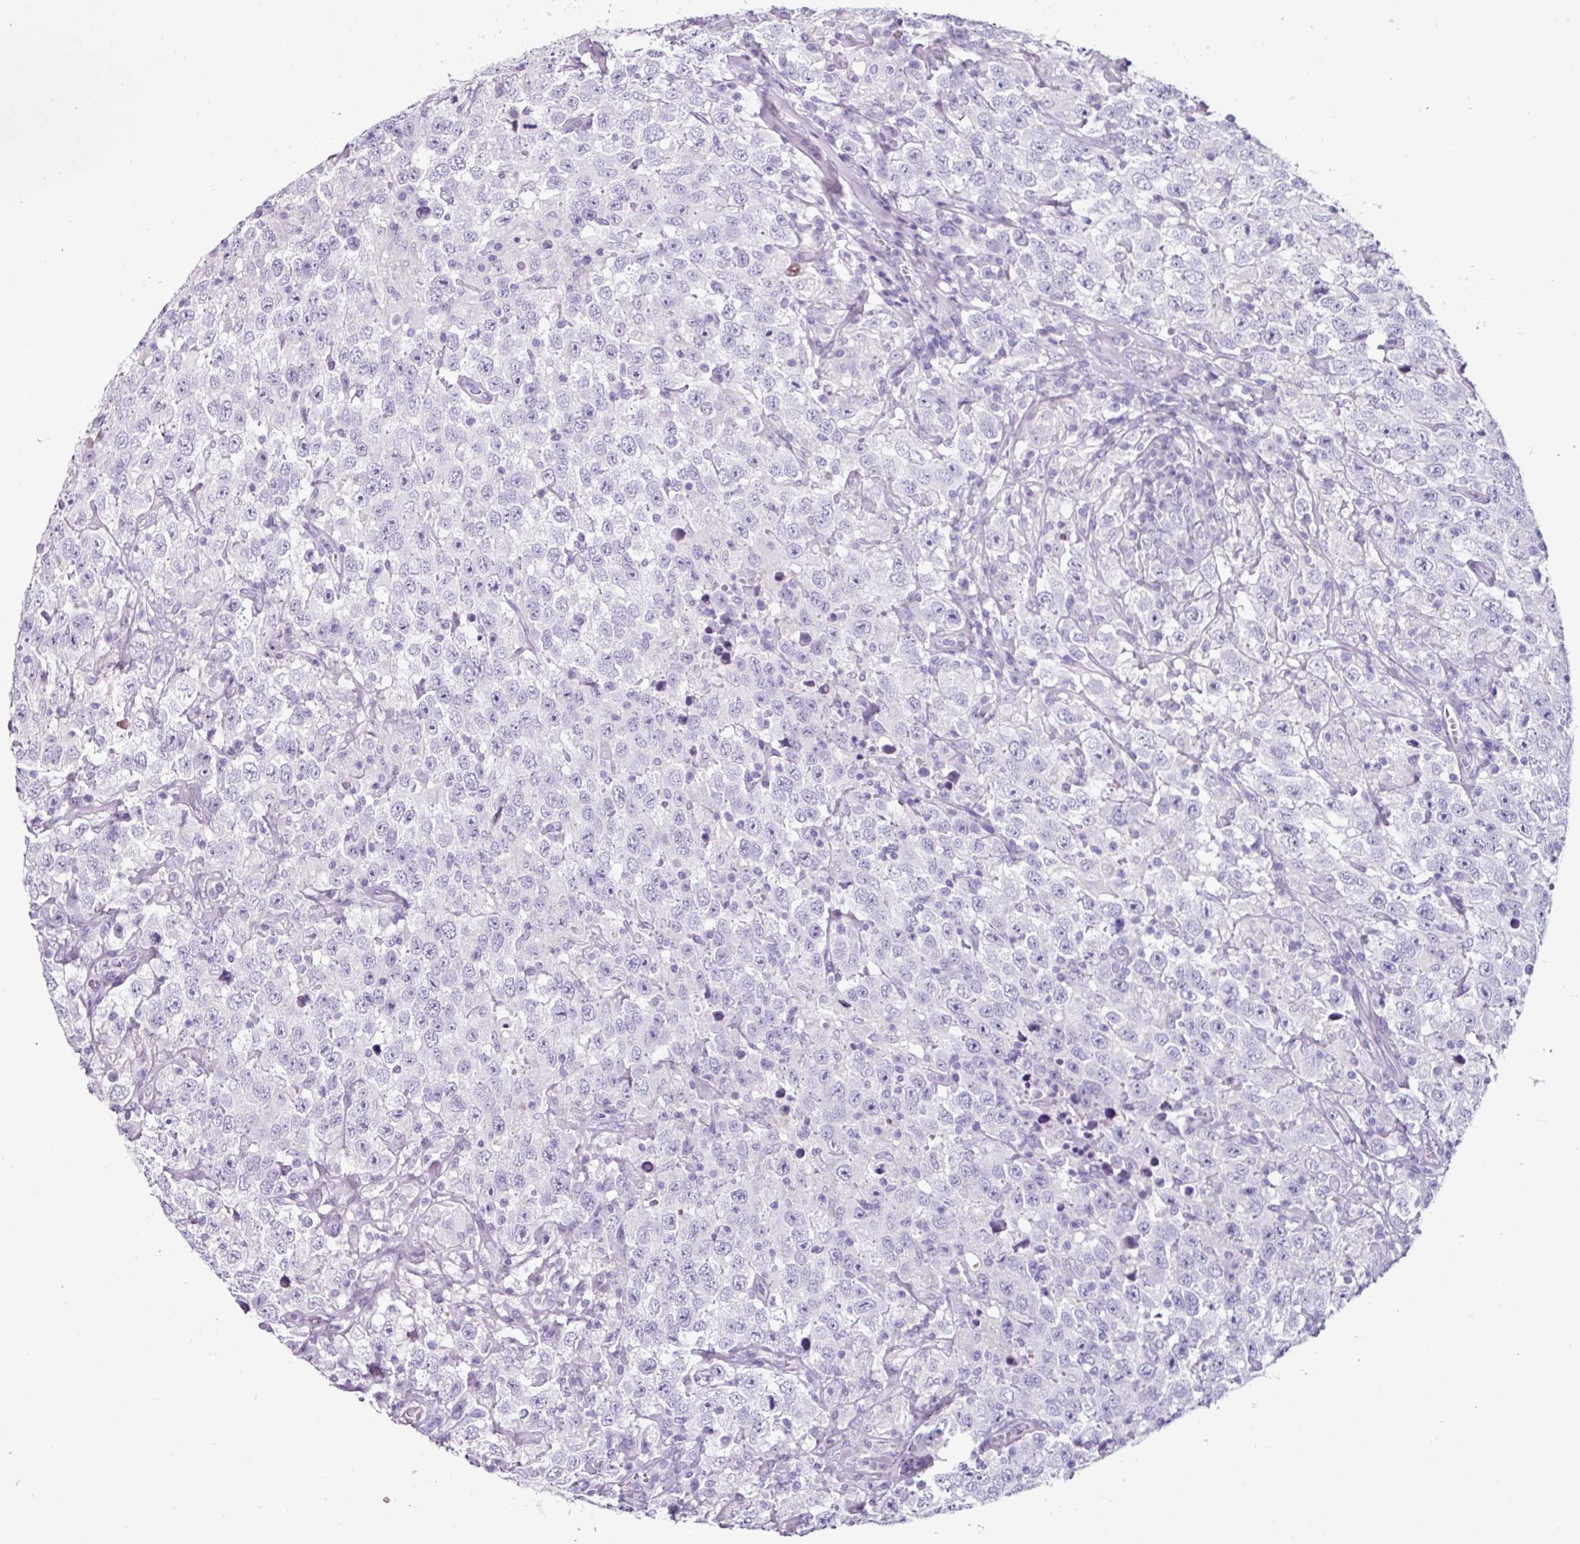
{"staining": {"intensity": "negative", "quantity": "none", "location": "none"}, "tissue": "testis cancer", "cell_type": "Tumor cells", "image_type": "cancer", "snomed": [{"axis": "morphology", "description": "Seminoma, NOS"}, {"axis": "topography", "description": "Testis"}], "caption": "Photomicrograph shows no significant protein positivity in tumor cells of testis cancer. (Stains: DAB (3,3'-diaminobenzidine) immunohistochemistry (IHC) with hematoxylin counter stain, Microscopy: brightfield microscopy at high magnification).", "gene": "GLP2R", "patient": {"sex": "male", "age": 41}}